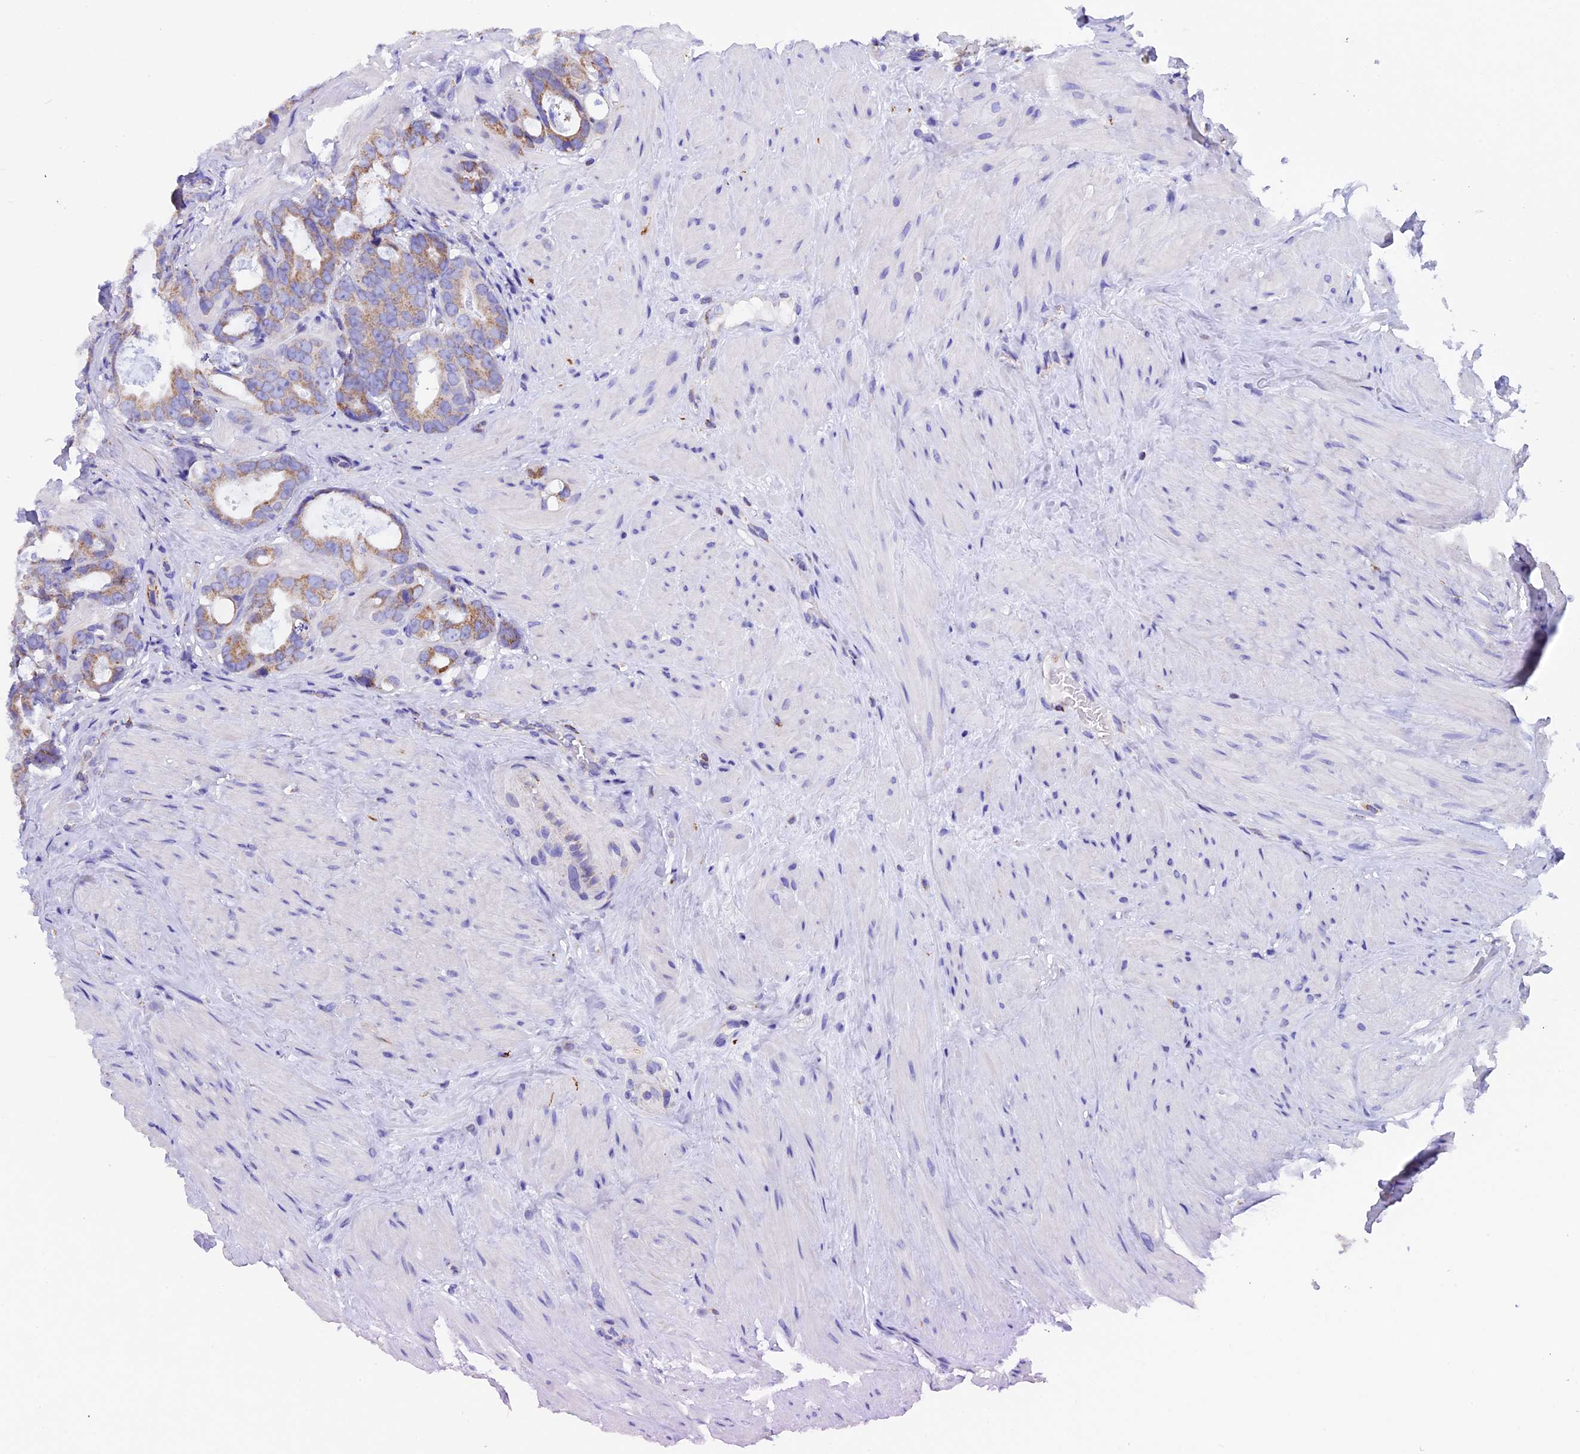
{"staining": {"intensity": "weak", "quantity": "25%-75%", "location": "cytoplasmic/membranous"}, "tissue": "prostate cancer", "cell_type": "Tumor cells", "image_type": "cancer", "snomed": [{"axis": "morphology", "description": "Adenocarcinoma, Low grade"}, {"axis": "topography", "description": "Prostate"}], "caption": "Tumor cells demonstrate low levels of weak cytoplasmic/membranous staining in approximately 25%-75% of cells in human prostate cancer.", "gene": "SLC8B1", "patient": {"sex": "male", "age": 71}}